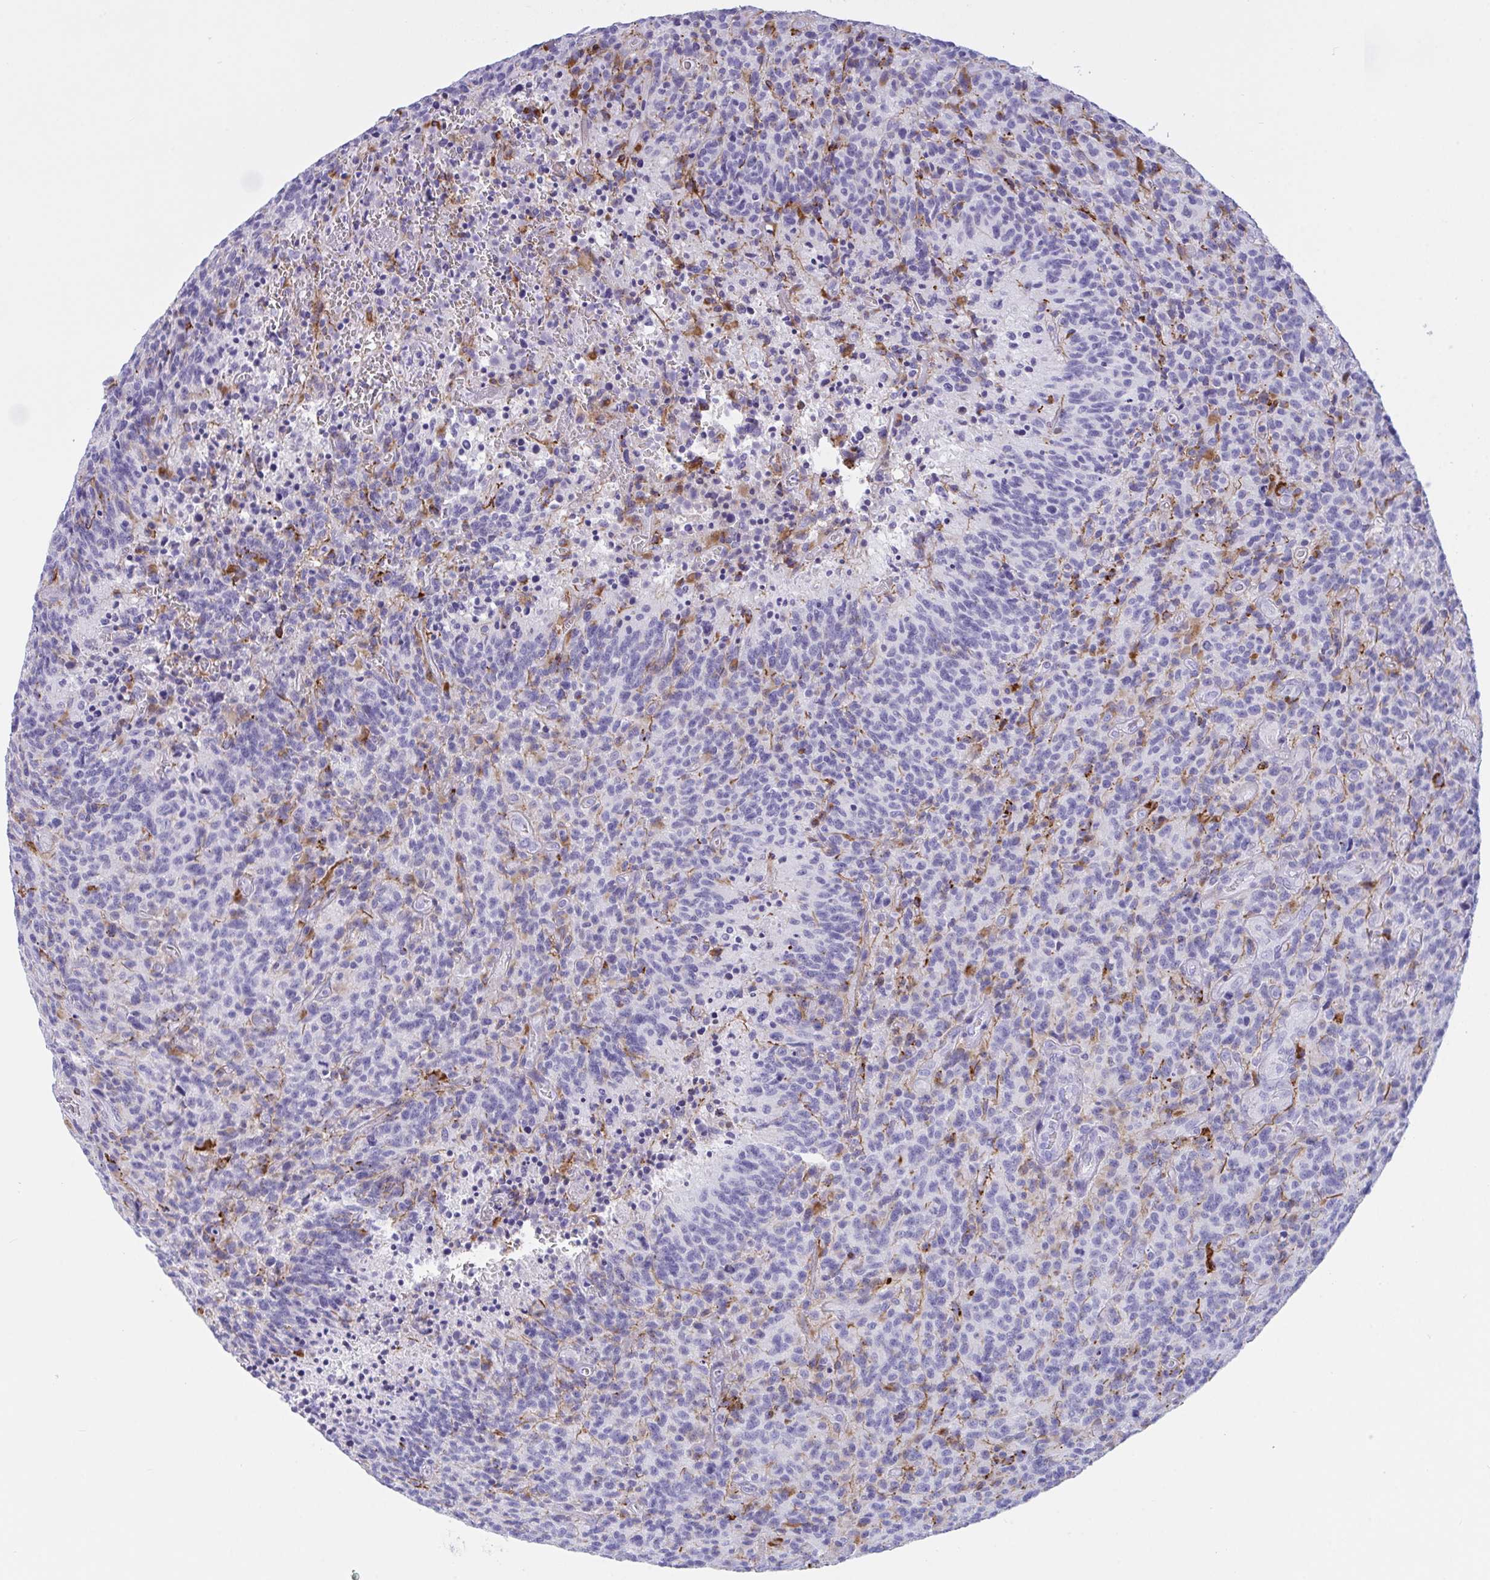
{"staining": {"intensity": "negative", "quantity": "none", "location": "none"}, "tissue": "glioma", "cell_type": "Tumor cells", "image_type": "cancer", "snomed": [{"axis": "morphology", "description": "Glioma, malignant, High grade"}, {"axis": "topography", "description": "Brain"}], "caption": "This histopathology image is of glioma stained with immunohistochemistry to label a protein in brown with the nuclei are counter-stained blue. There is no staining in tumor cells.", "gene": "OXLD1", "patient": {"sex": "male", "age": 76}}